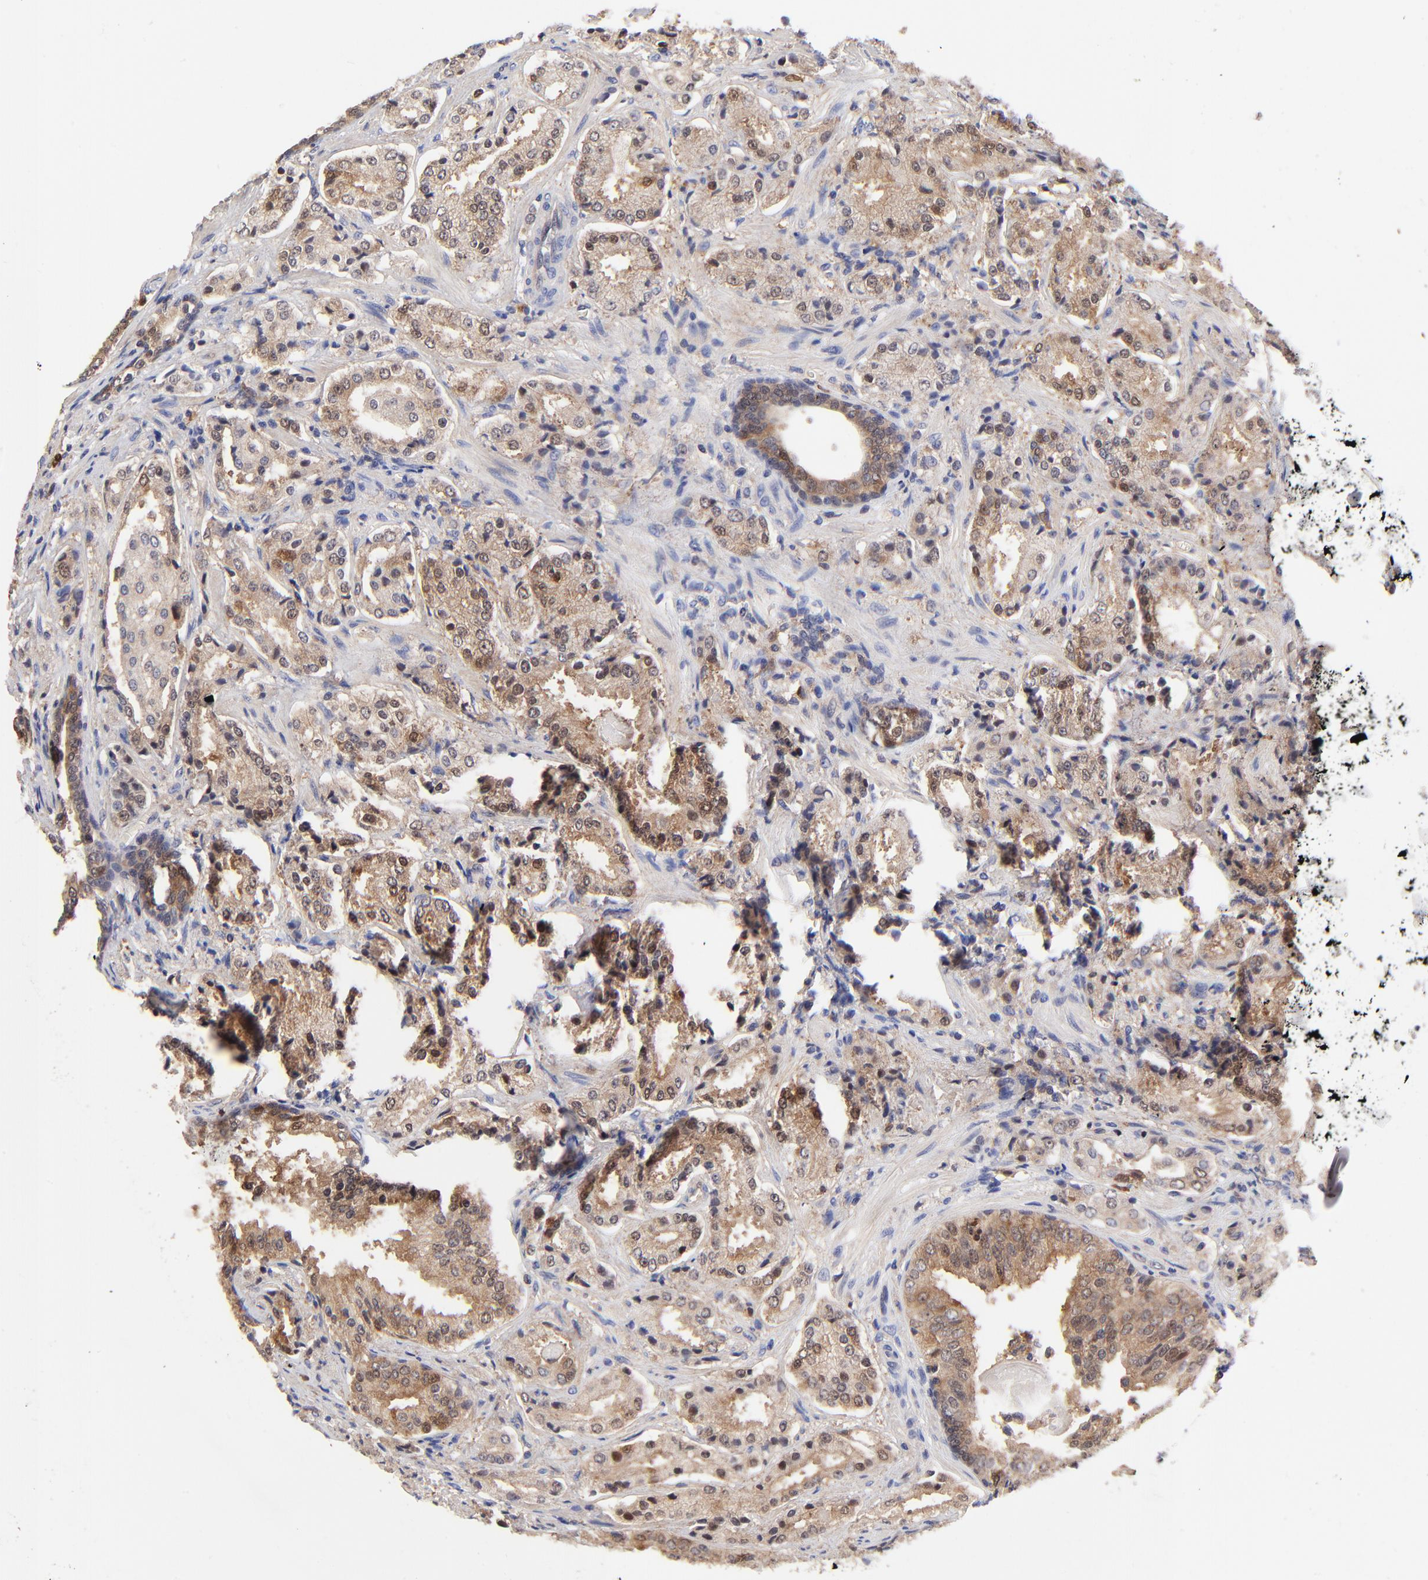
{"staining": {"intensity": "moderate", "quantity": "25%-75%", "location": "cytoplasmic/membranous,nuclear"}, "tissue": "prostate cancer", "cell_type": "Tumor cells", "image_type": "cancer", "snomed": [{"axis": "morphology", "description": "Adenocarcinoma, High grade"}, {"axis": "topography", "description": "Prostate"}], "caption": "DAB (3,3'-diaminobenzidine) immunohistochemical staining of prostate high-grade adenocarcinoma demonstrates moderate cytoplasmic/membranous and nuclear protein expression in approximately 25%-75% of tumor cells.", "gene": "DCTPP1", "patient": {"sex": "male", "age": 58}}